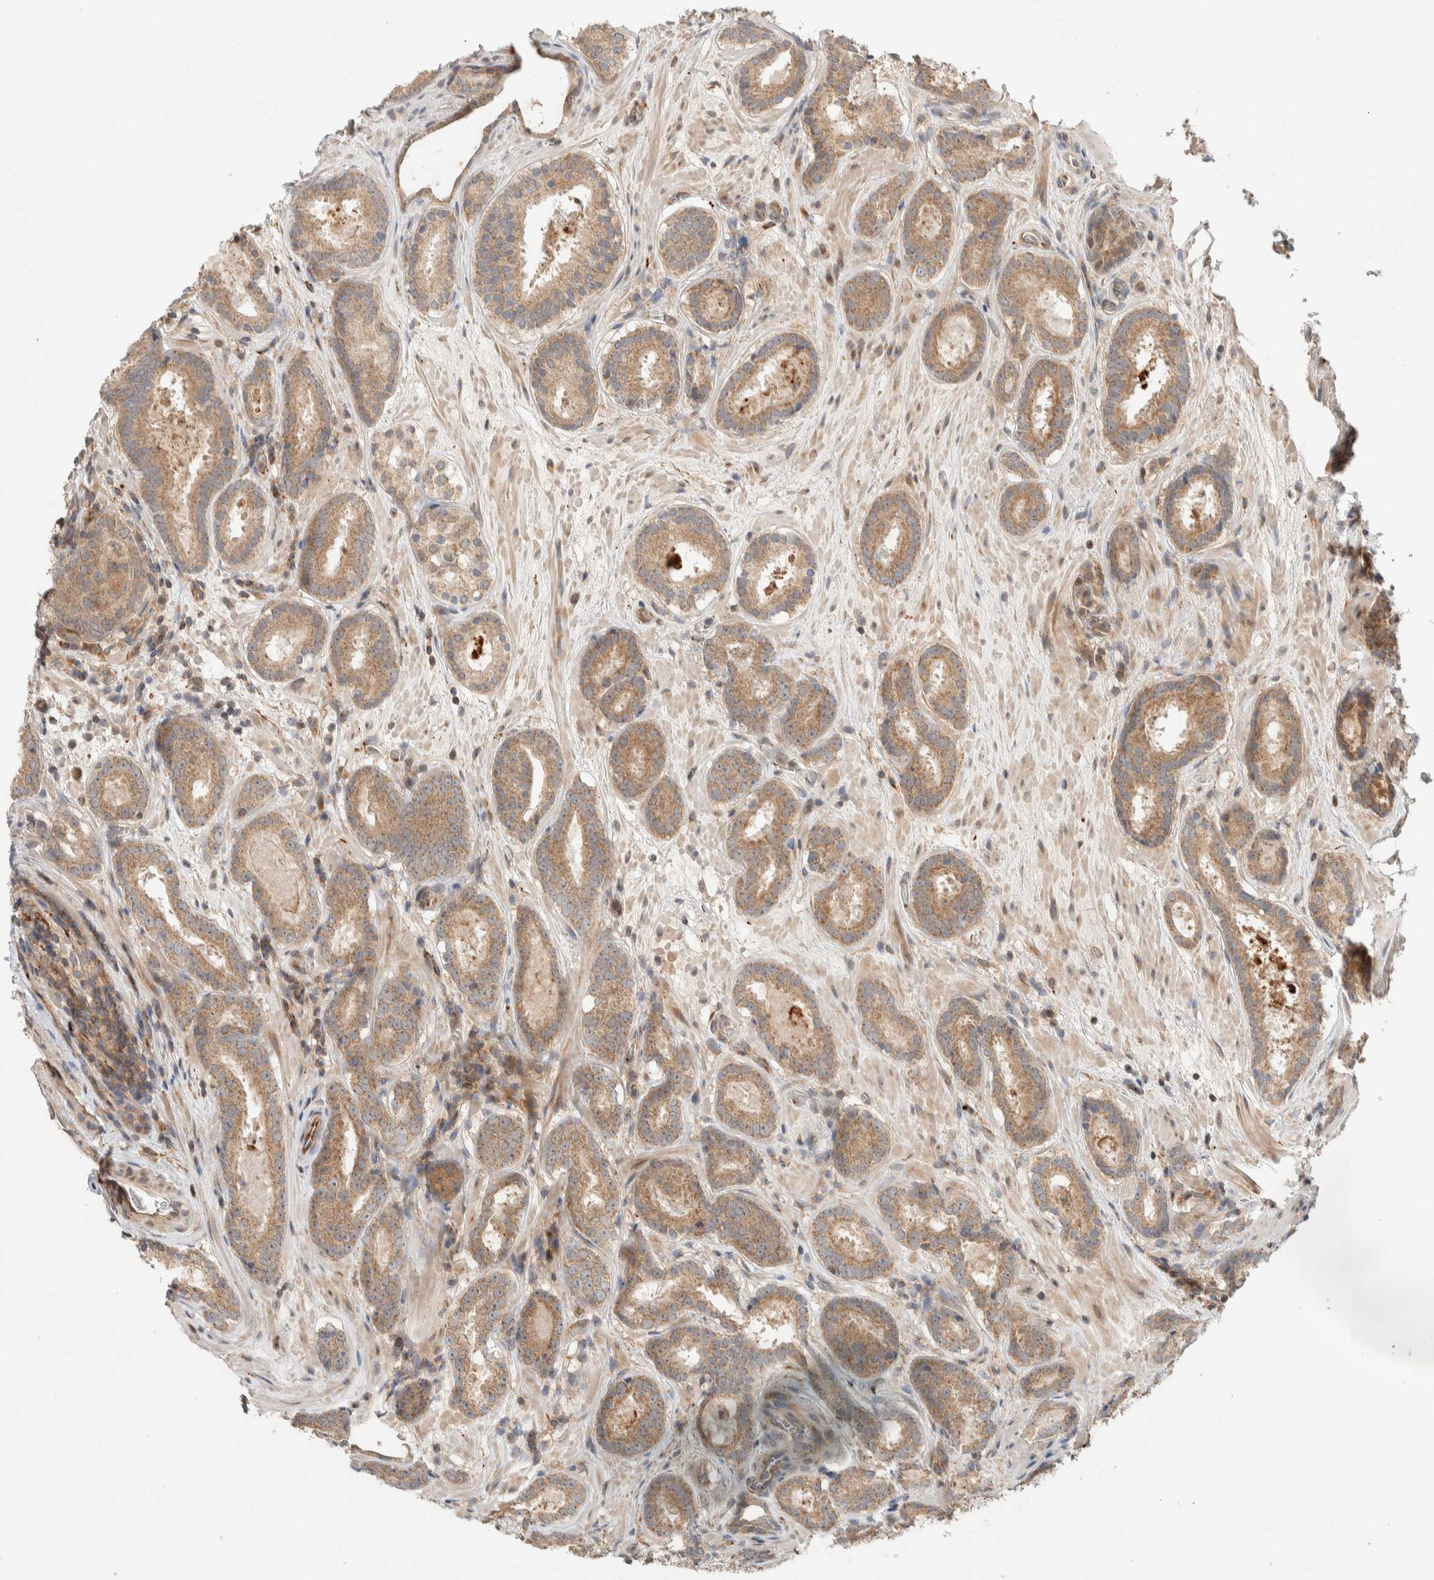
{"staining": {"intensity": "moderate", "quantity": ">75%", "location": "cytoplasmic/membranous"}, "tissue": "prostate cancer", "cell_type": "Tumor cells", "image_type": "cancer", "snomed": [{"axis": "morphology", "description": "Adenocarcinoma, Low grade"}, {"axis": "topography", "description": "Prostate"}], "caption": "Approximately >75% of tumor cells in human prostate cancer (adenocarcinoma (low-grade)) display moderate cytoplasmic/membranous protein expression as visualized by brown immunohistochemical staining.", "gene": "KIF9", "patient": {"sex": "male", "age": 69}}